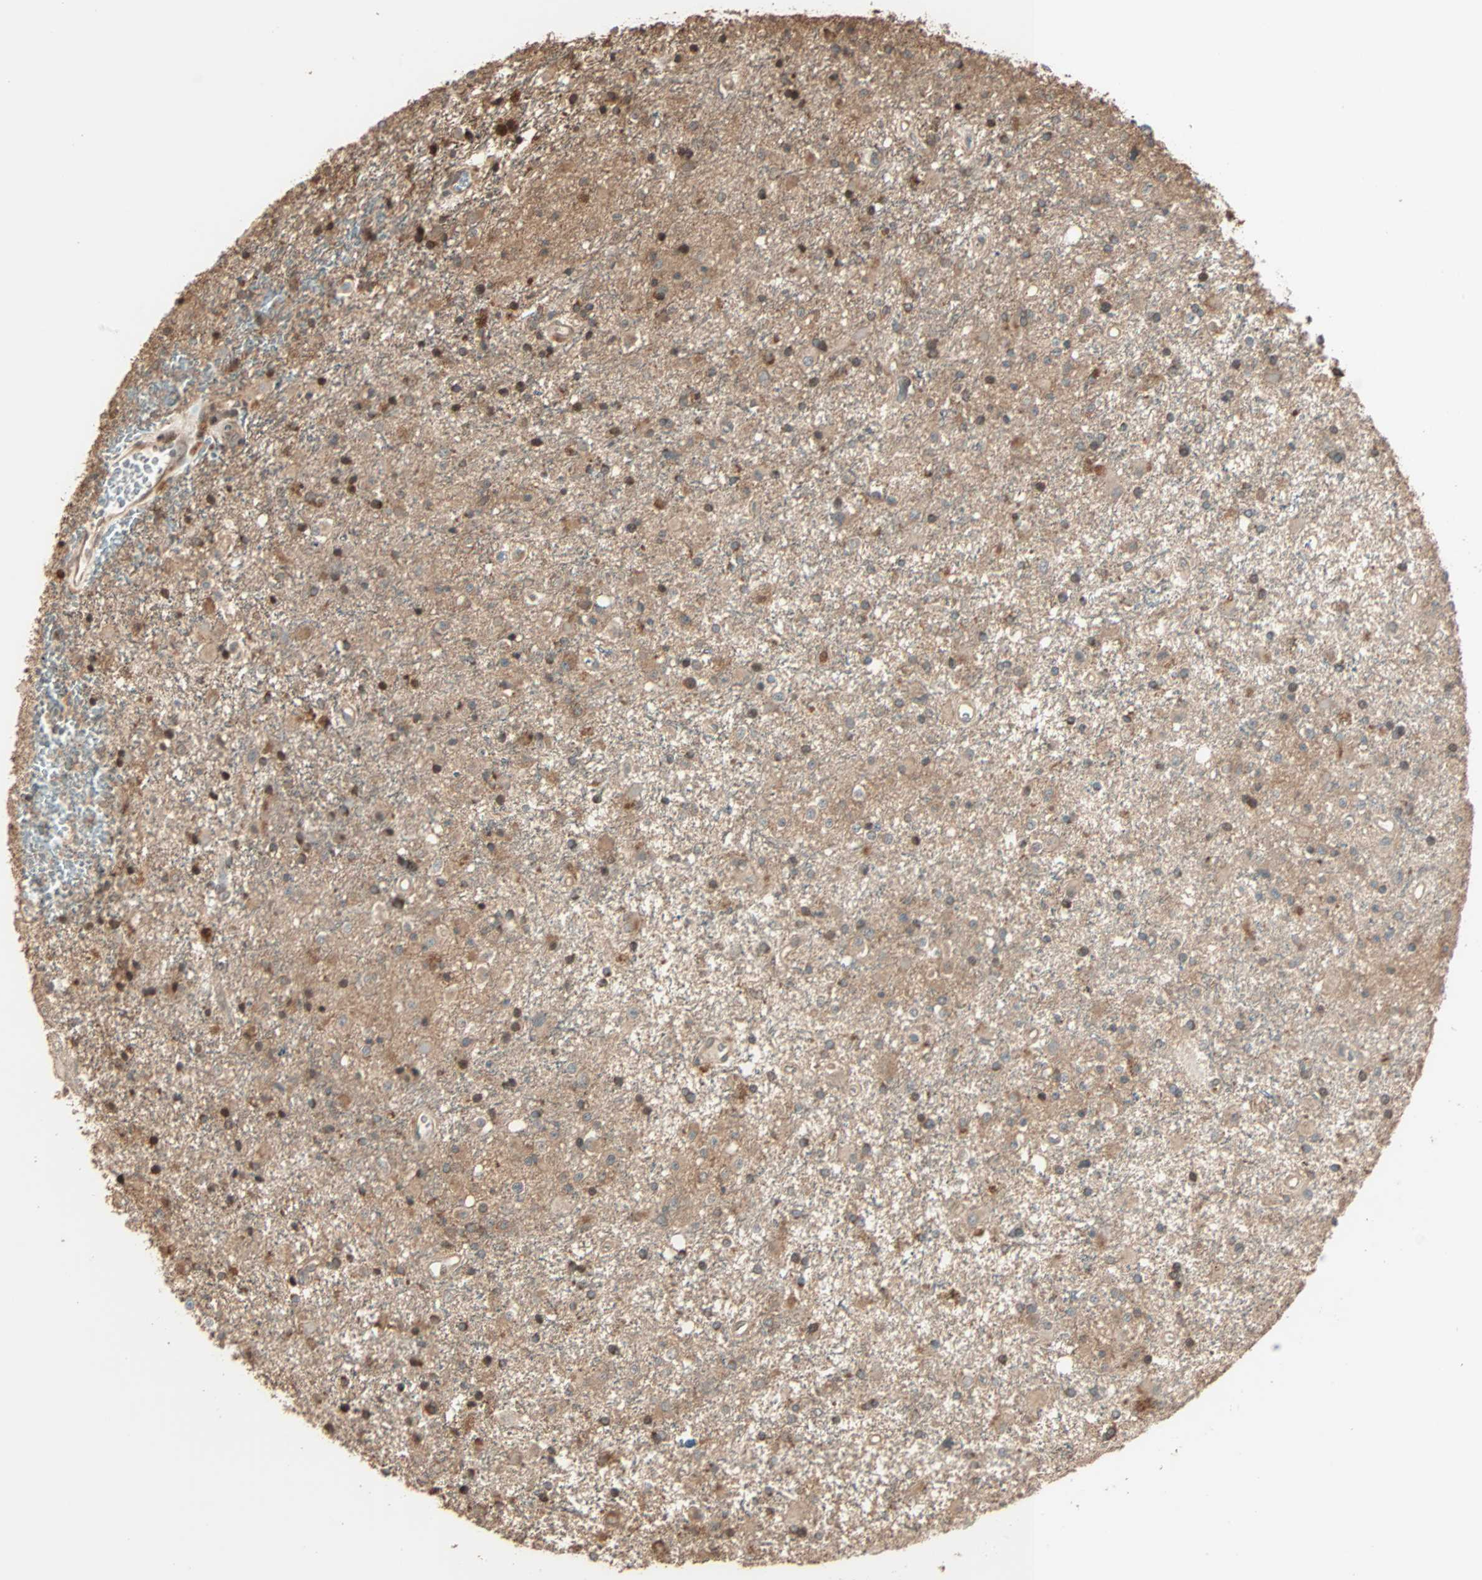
{"staining": {"intensity": "strong", "quantity": "25%-75%", "location": "nuclear"}, "tissue": "glioma", "cell_type": "Tumor cells", "image_type": "cancer", "snomed": [{"axis": "morphology", "description": "Glioma, malignant, Low grade"}, {"axis": "topography", "description": "Brain"}], "caption": "Immunohistochemistry of malignant glioma (low-grade) demonstrates high levels of strong nuclear expression in approximately 25%-75% of tumor cells. (Stains: DAB (3,3'-diaminobenzidine) in brown, nuclei in blue, Microscopy: brightfield microscopy at high magnification).", "gene": "CALCRL", "patient": {"sex": "male", "age": 58}}